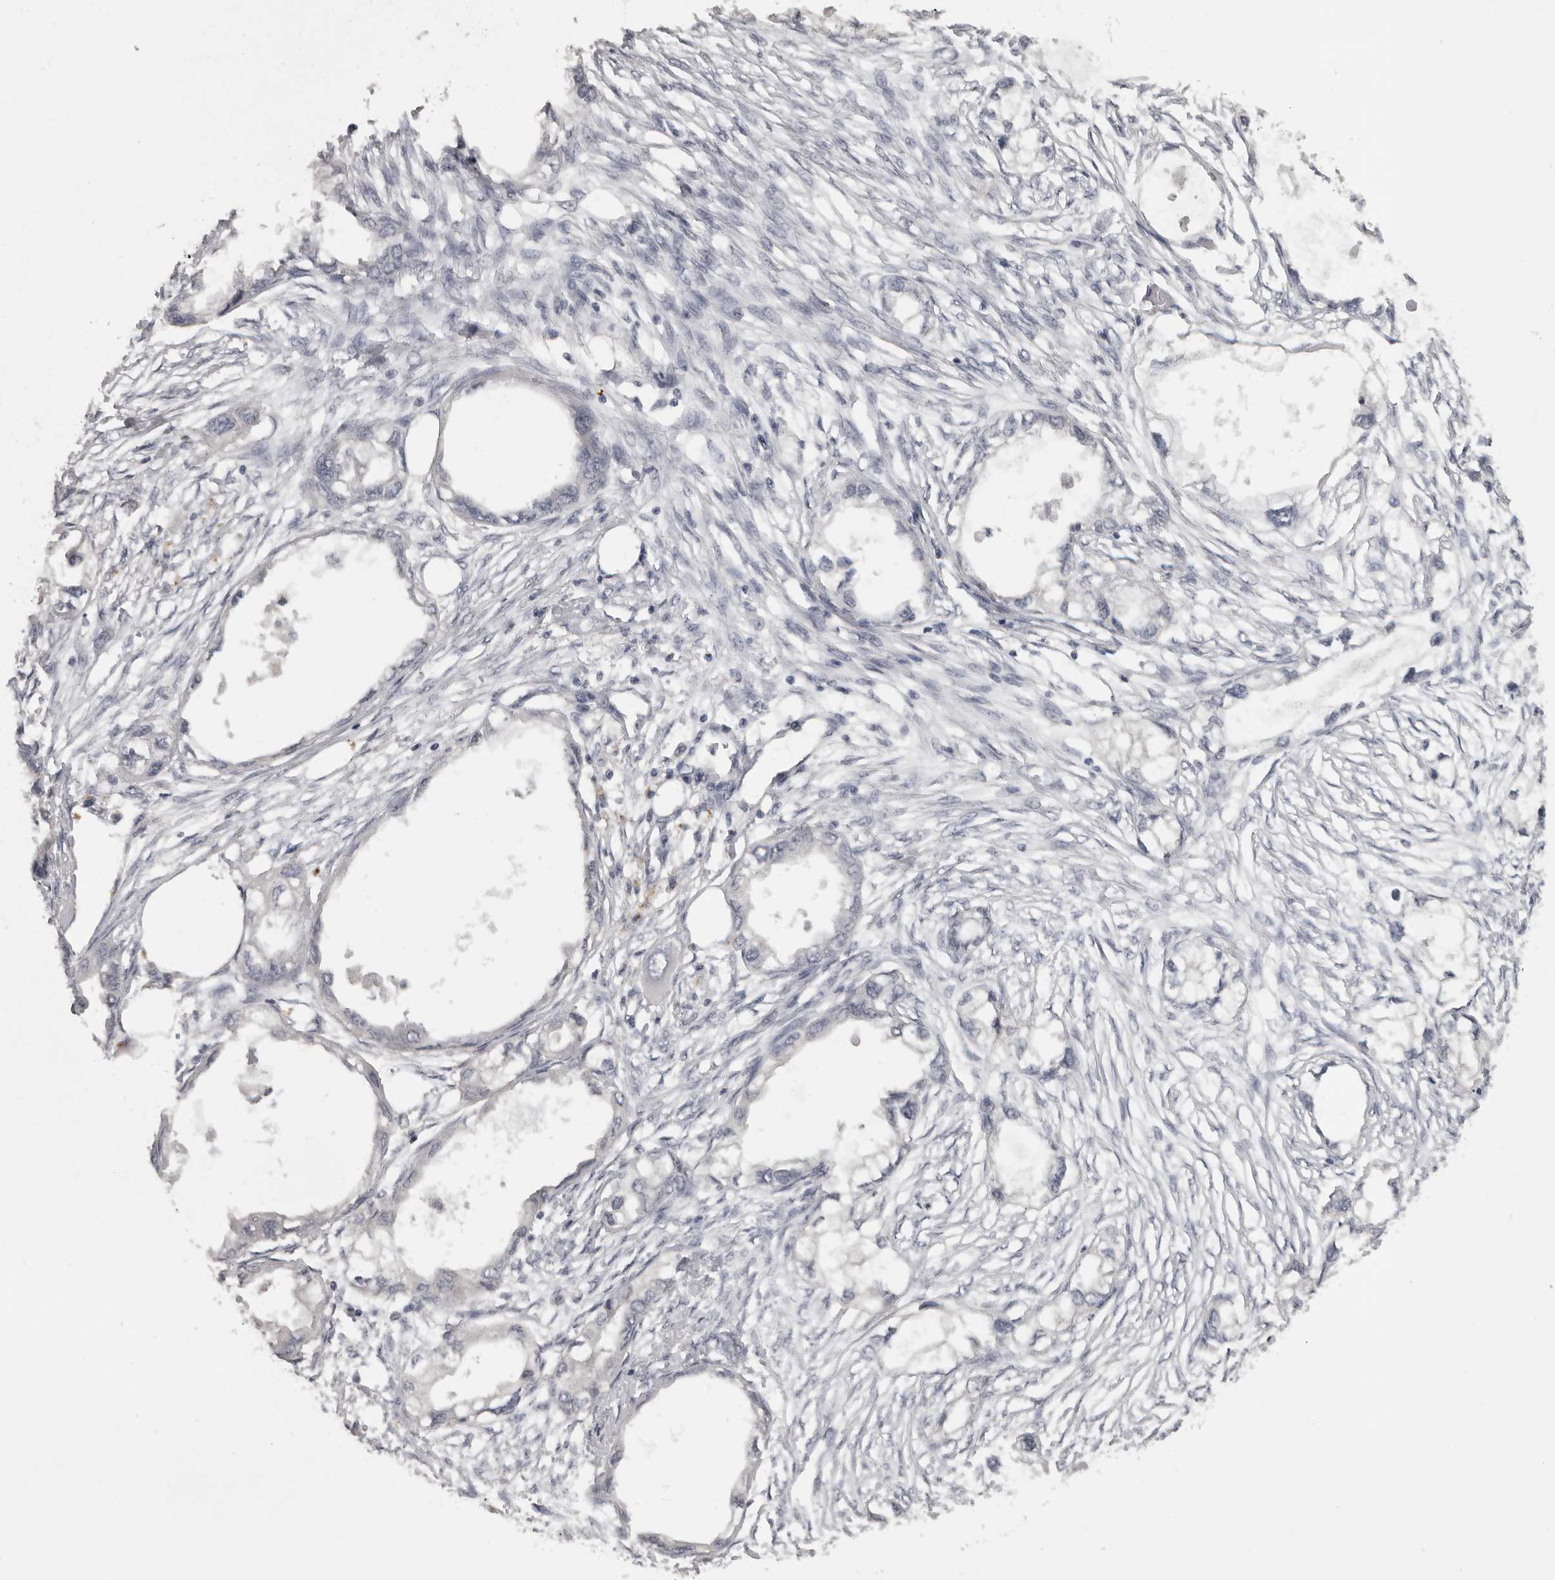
{"staining": {"intensity": "negative", "quantity": "none", "location": "none"}, "tissue": "endometrial cancer", "cell_type": "Tumor cells", "image_type": "cancer", "snomed": [{"axis": "morphology", "description": "Adenocarcinoma, NOS"}, {"axis": "morphology", "description": "Adenocarcinoma, metastatic, NOS"}, {"axis": "topography", "description": "Adipose tissue"}, {"axis": "topography", "description": "Endometrium"}], "caption": "Tumor cells are negative for brown protein staining in endometrial cancer (adenocarcinoma).", "gene": "MRTO4", "patient": {"sex": "female", "age": 67}}